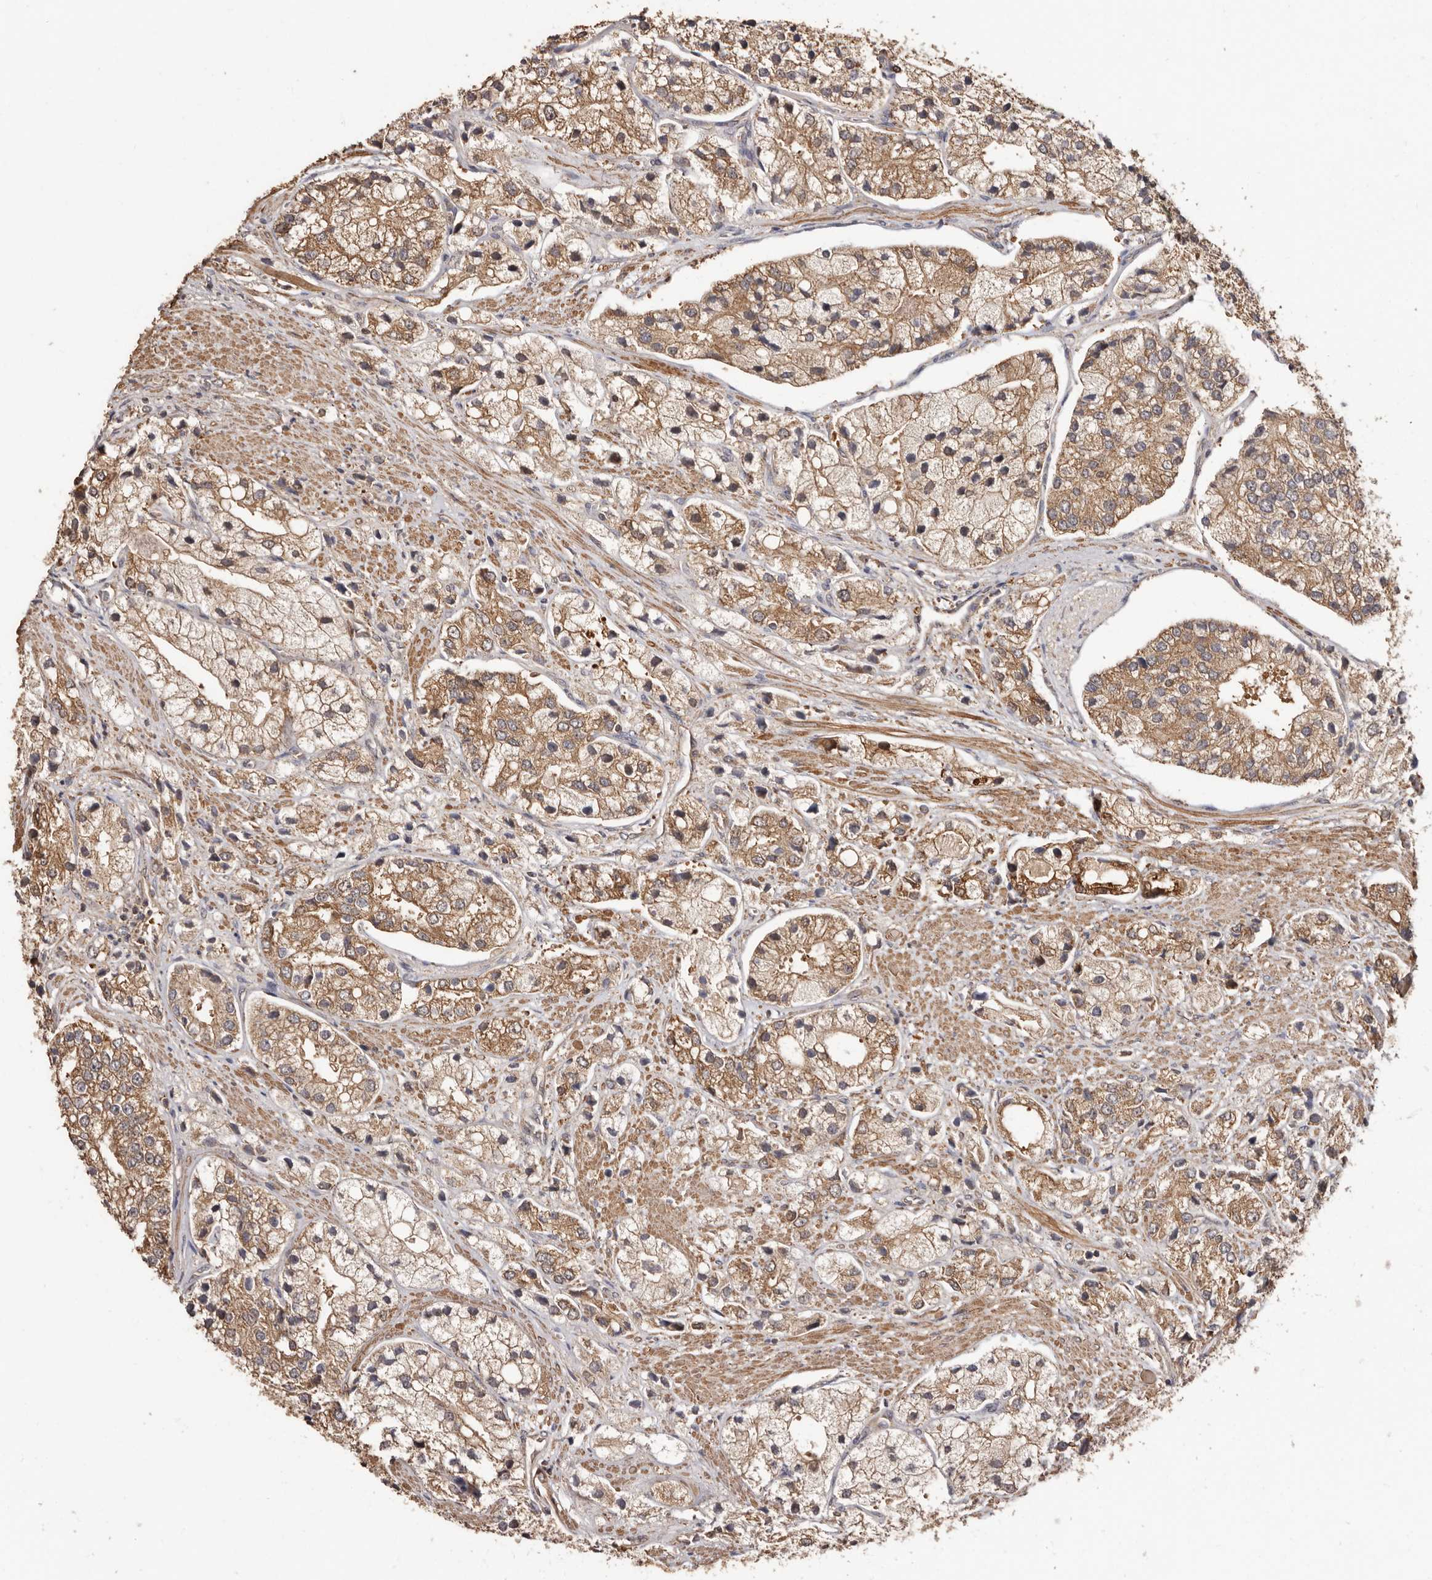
{"staining": {"intensity": "moderate", "quantity": ">75%", "location": "cytoplasmic/membranous"}, "tissue": "prostate cancer", "cell_type": "Tumor cells", "image_type": "cancer", "snomed": [{"axis": "morphology", "description": "Adenocarcinoma, High grade"}, {"axis": "topography", "description": "Prostate"}], "caption": "Prostate high-grade adenocarcinoma stained with a brown dye shows moderate cytoplasmic/membranous positive positivity in approximately >75% of tumor cells.", "gene": "COQ8B", "patient": {"sex": "male", "age": 50}}